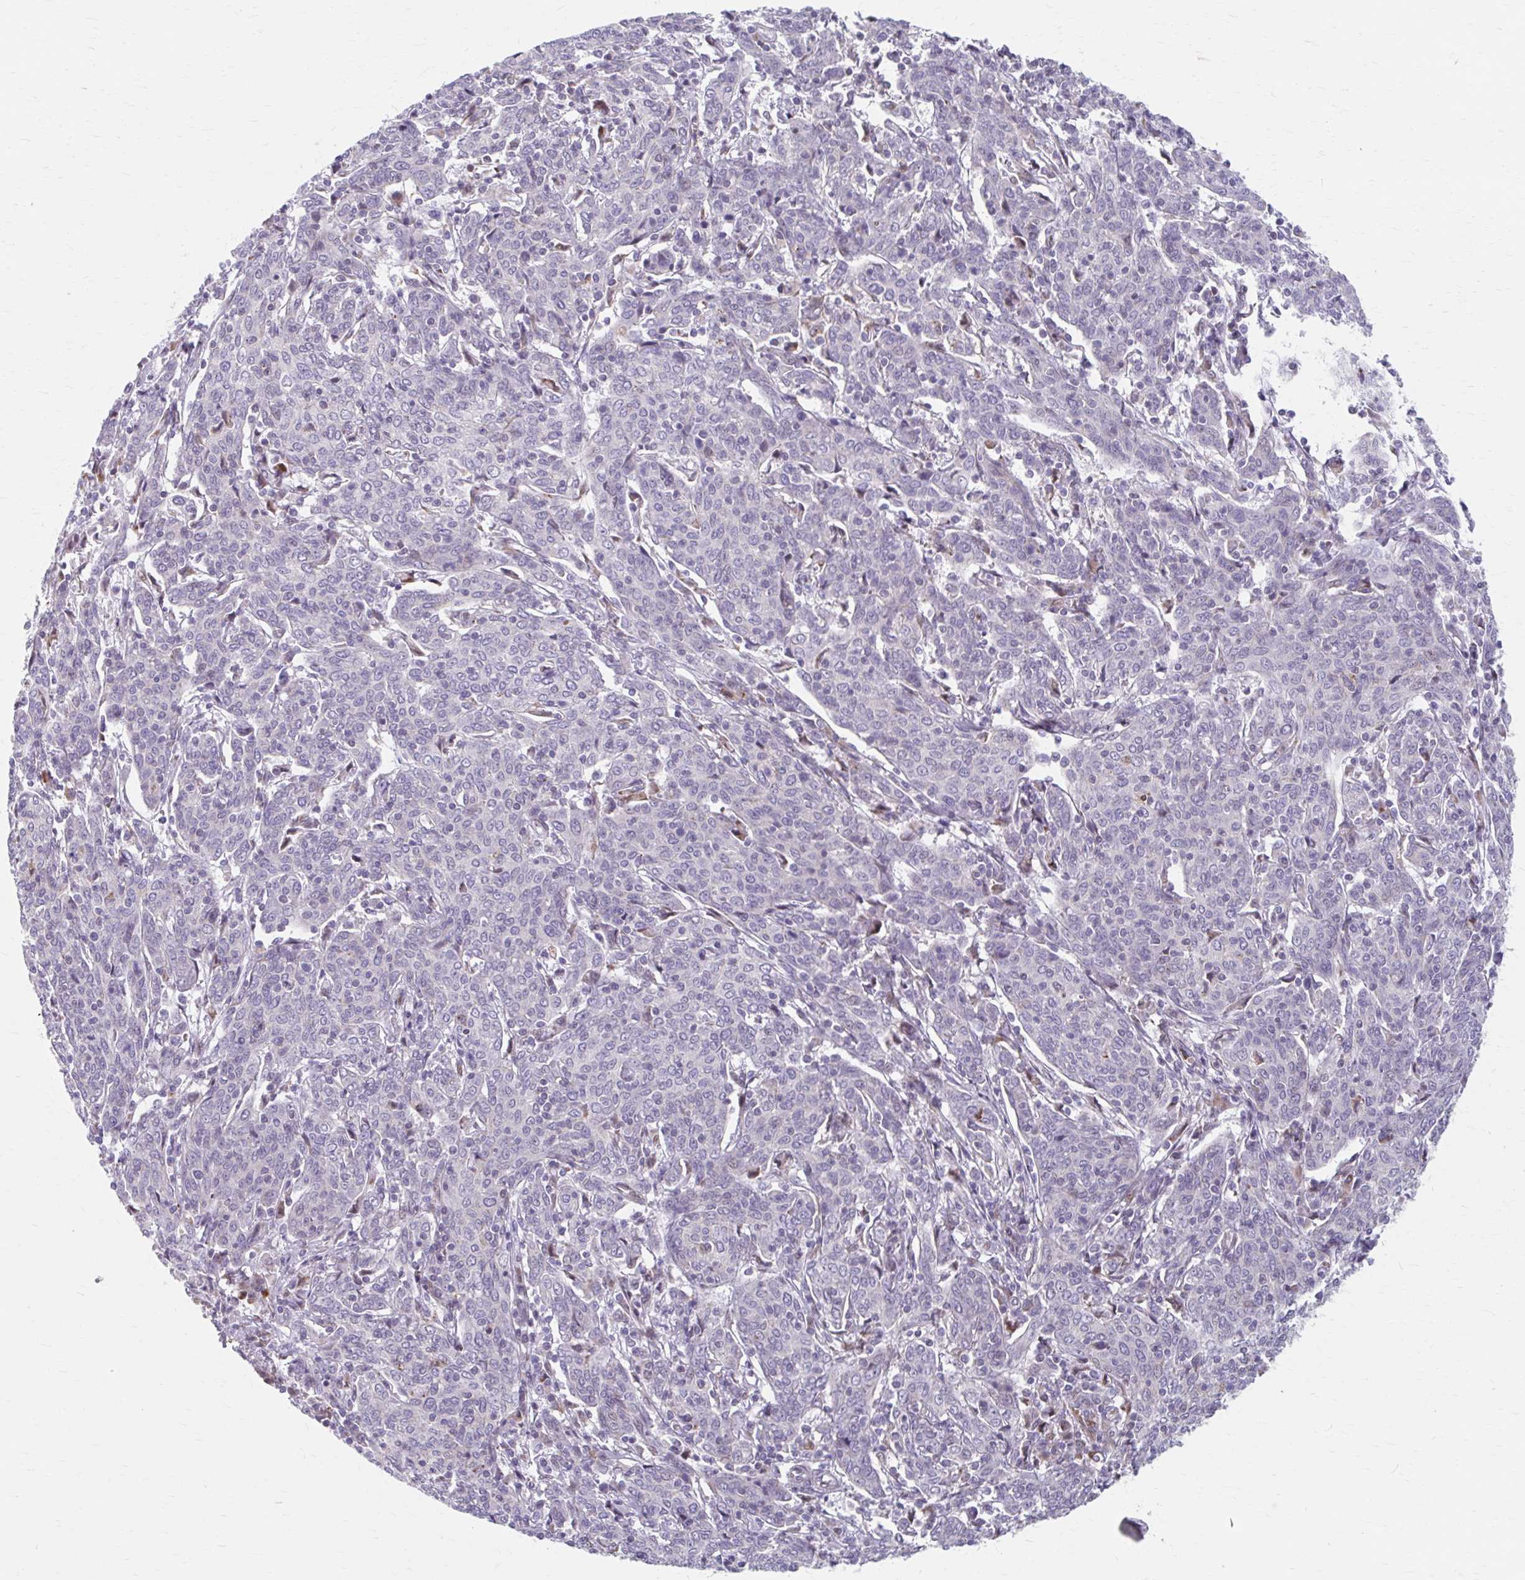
{"staining": {"intensity": "negative", "quantity": "none", "location": "none"}, "tissue": "cervical cancer", "cell_type": "Tumor cells", "image_type": "cancer", "snomed": [{"axis": "morphology", "description": "Squamous cell carcinoma, NOS"}, {"axis": "topography", "description": "Cervix"}], "caption": "A photomicrograph of squamous cell carcinoma (cervical) stained for a protein demonstrates no brown staining in tumor cells.", "gene": "BEAN1", "patient": {"sex": "female", "age": 67}}